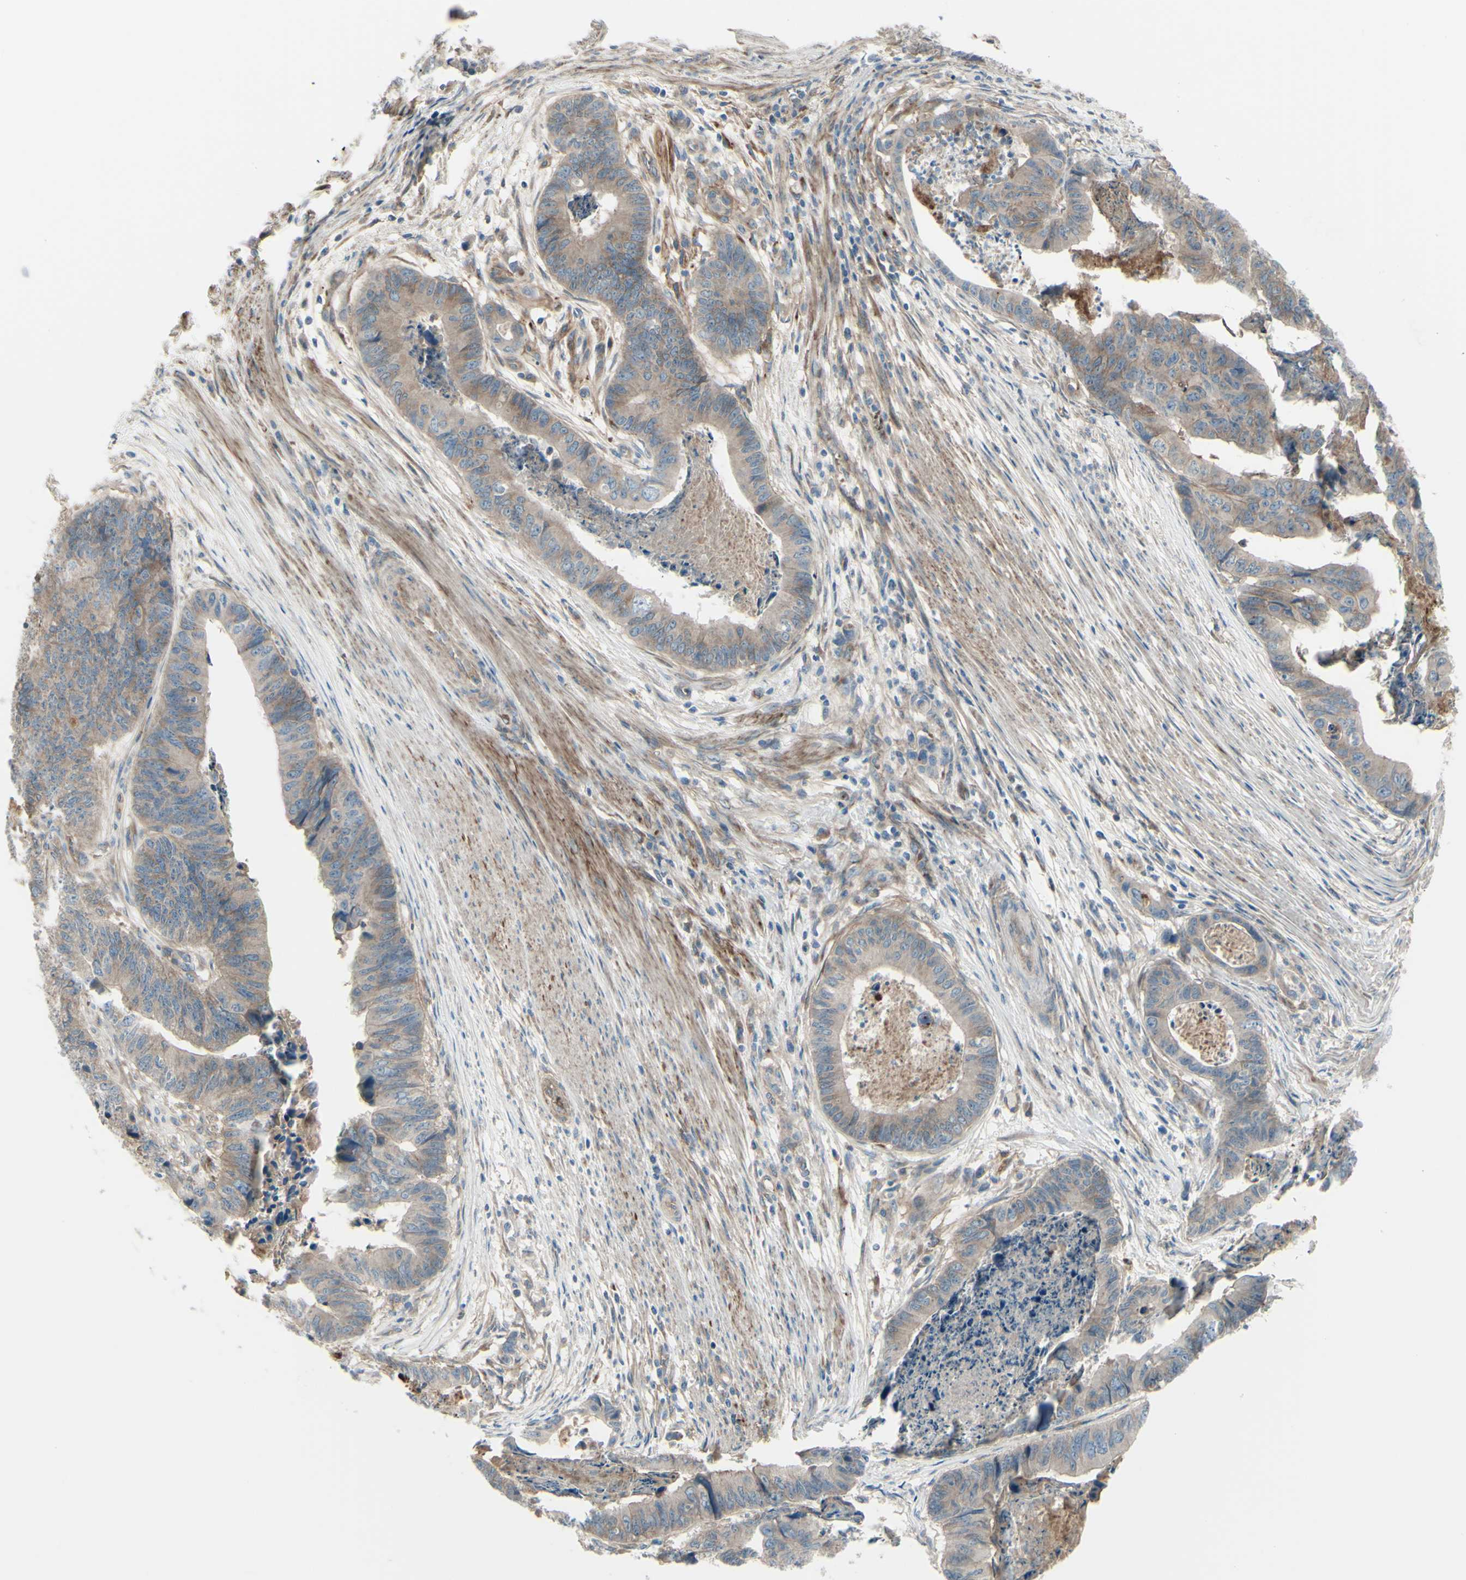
{"staining": {"intensity": "moderate", "quantity": ">75%", "location": "cytoplasmic/membranous"}, "tissue": "stomach cancer", "cell_type": "Tumor cells", "image_type": "cancer", "snomed": [{"axis": "morphology", "description": "Adenocarcinoma, NOS"}, {"axis": "topography", "description": "Stomach, lower"}], "caption": "A brown stain labels moderate cytoplasmic/membranous staining of a protein in human stomach cancer (adenocarcinoma) tumor cells.", "gene": "PCDHGA2", "patient": {"sex": "male", "age": 77}}